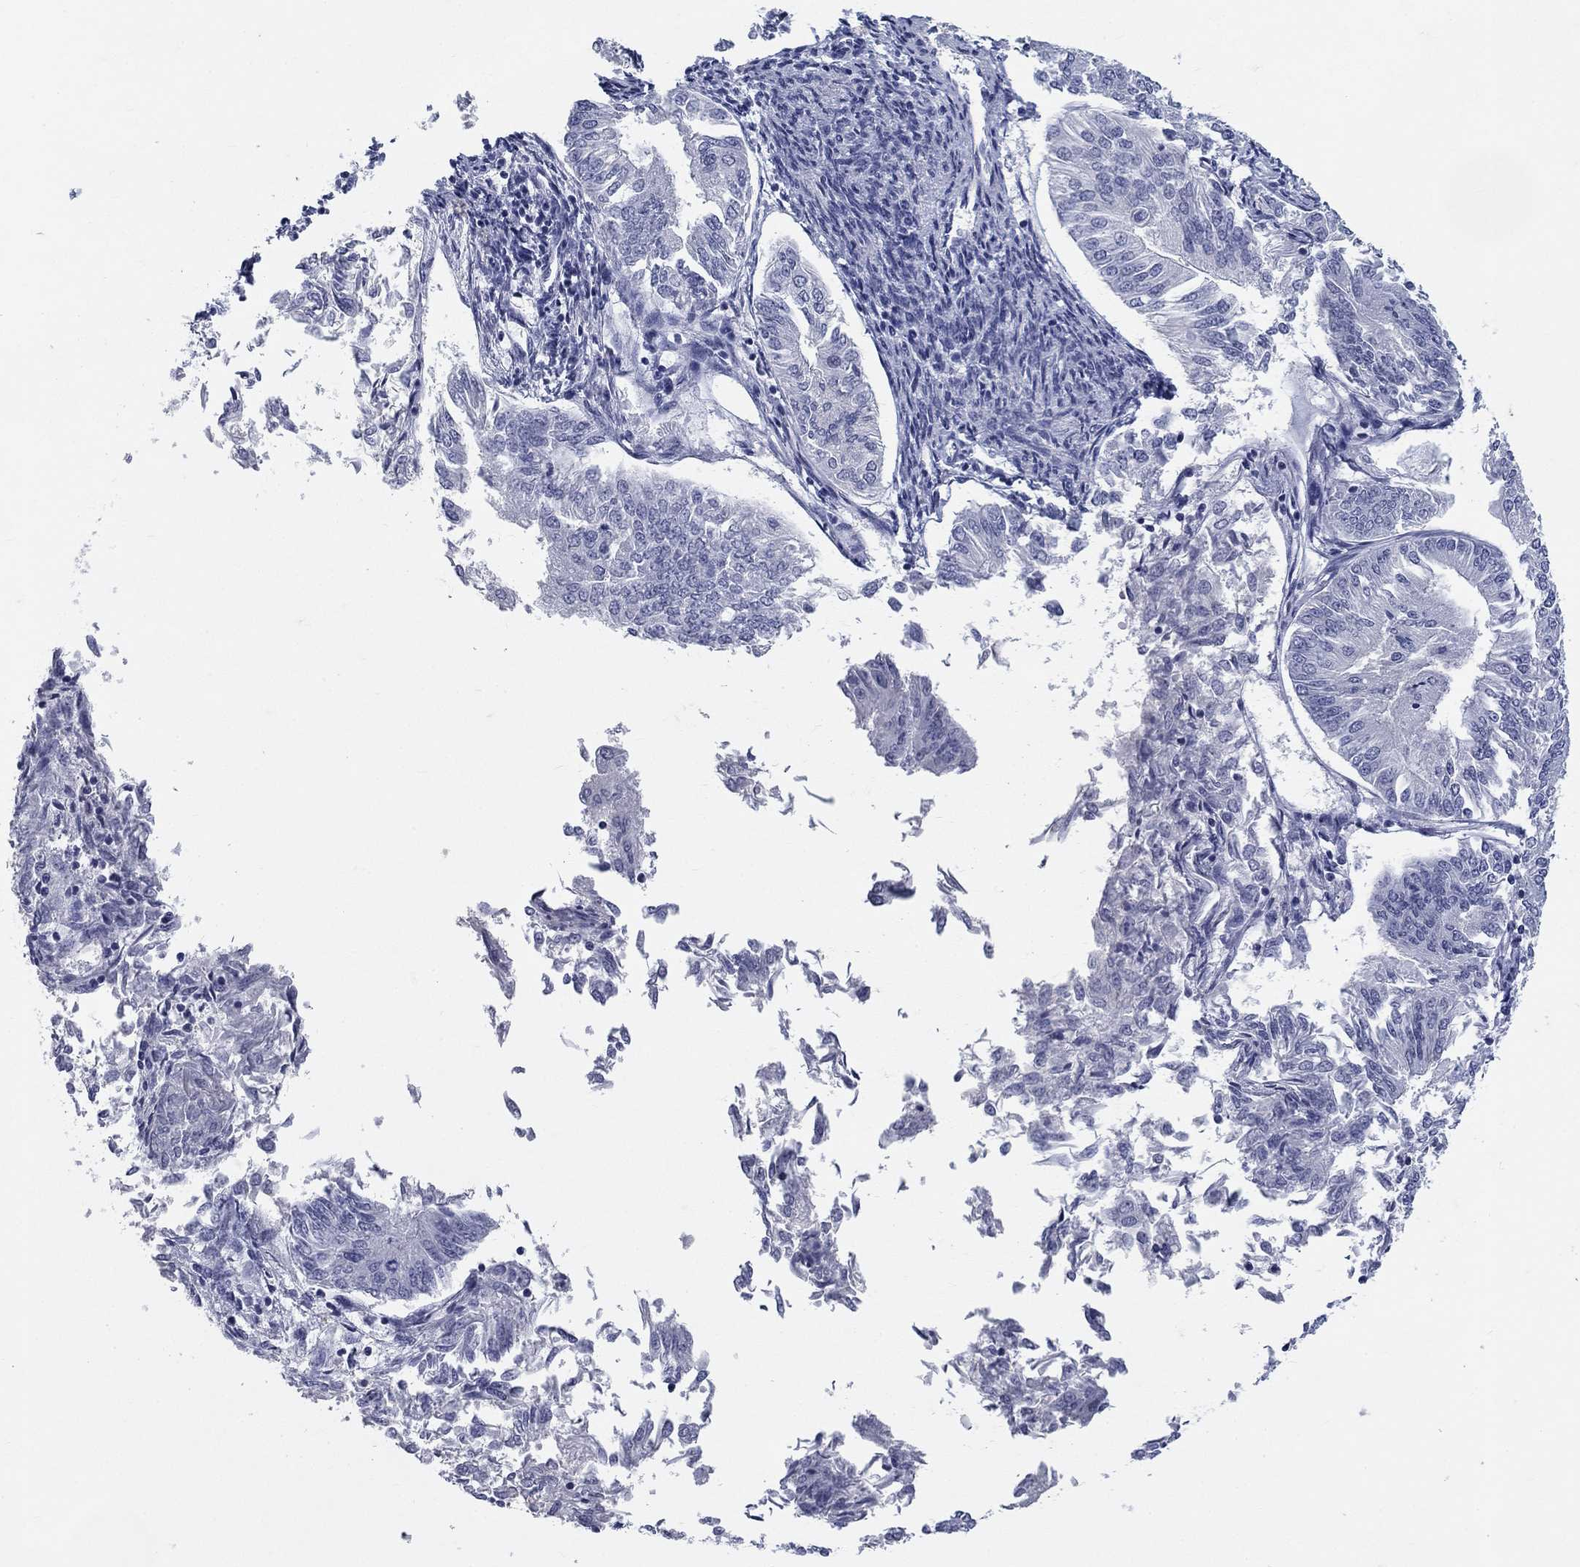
{"staining": {"intensity": "negative", "quantity": "none", "location": "none"}, "tissue": "endometrial cancer", "cell_type": "Tumor cells", "image_type": "cancer", "snomed": [{"axis": "morphology", "description": "Adenocarcinoma, NOS"}, {"axis": "topography", "description": "Endometrium"}], "caption": "Tumor cells are negative for protein expression in human endometrial adenocarcinoma.", "gene": "ELAVL4", "patient": {"sex": "female", "age": 58}}